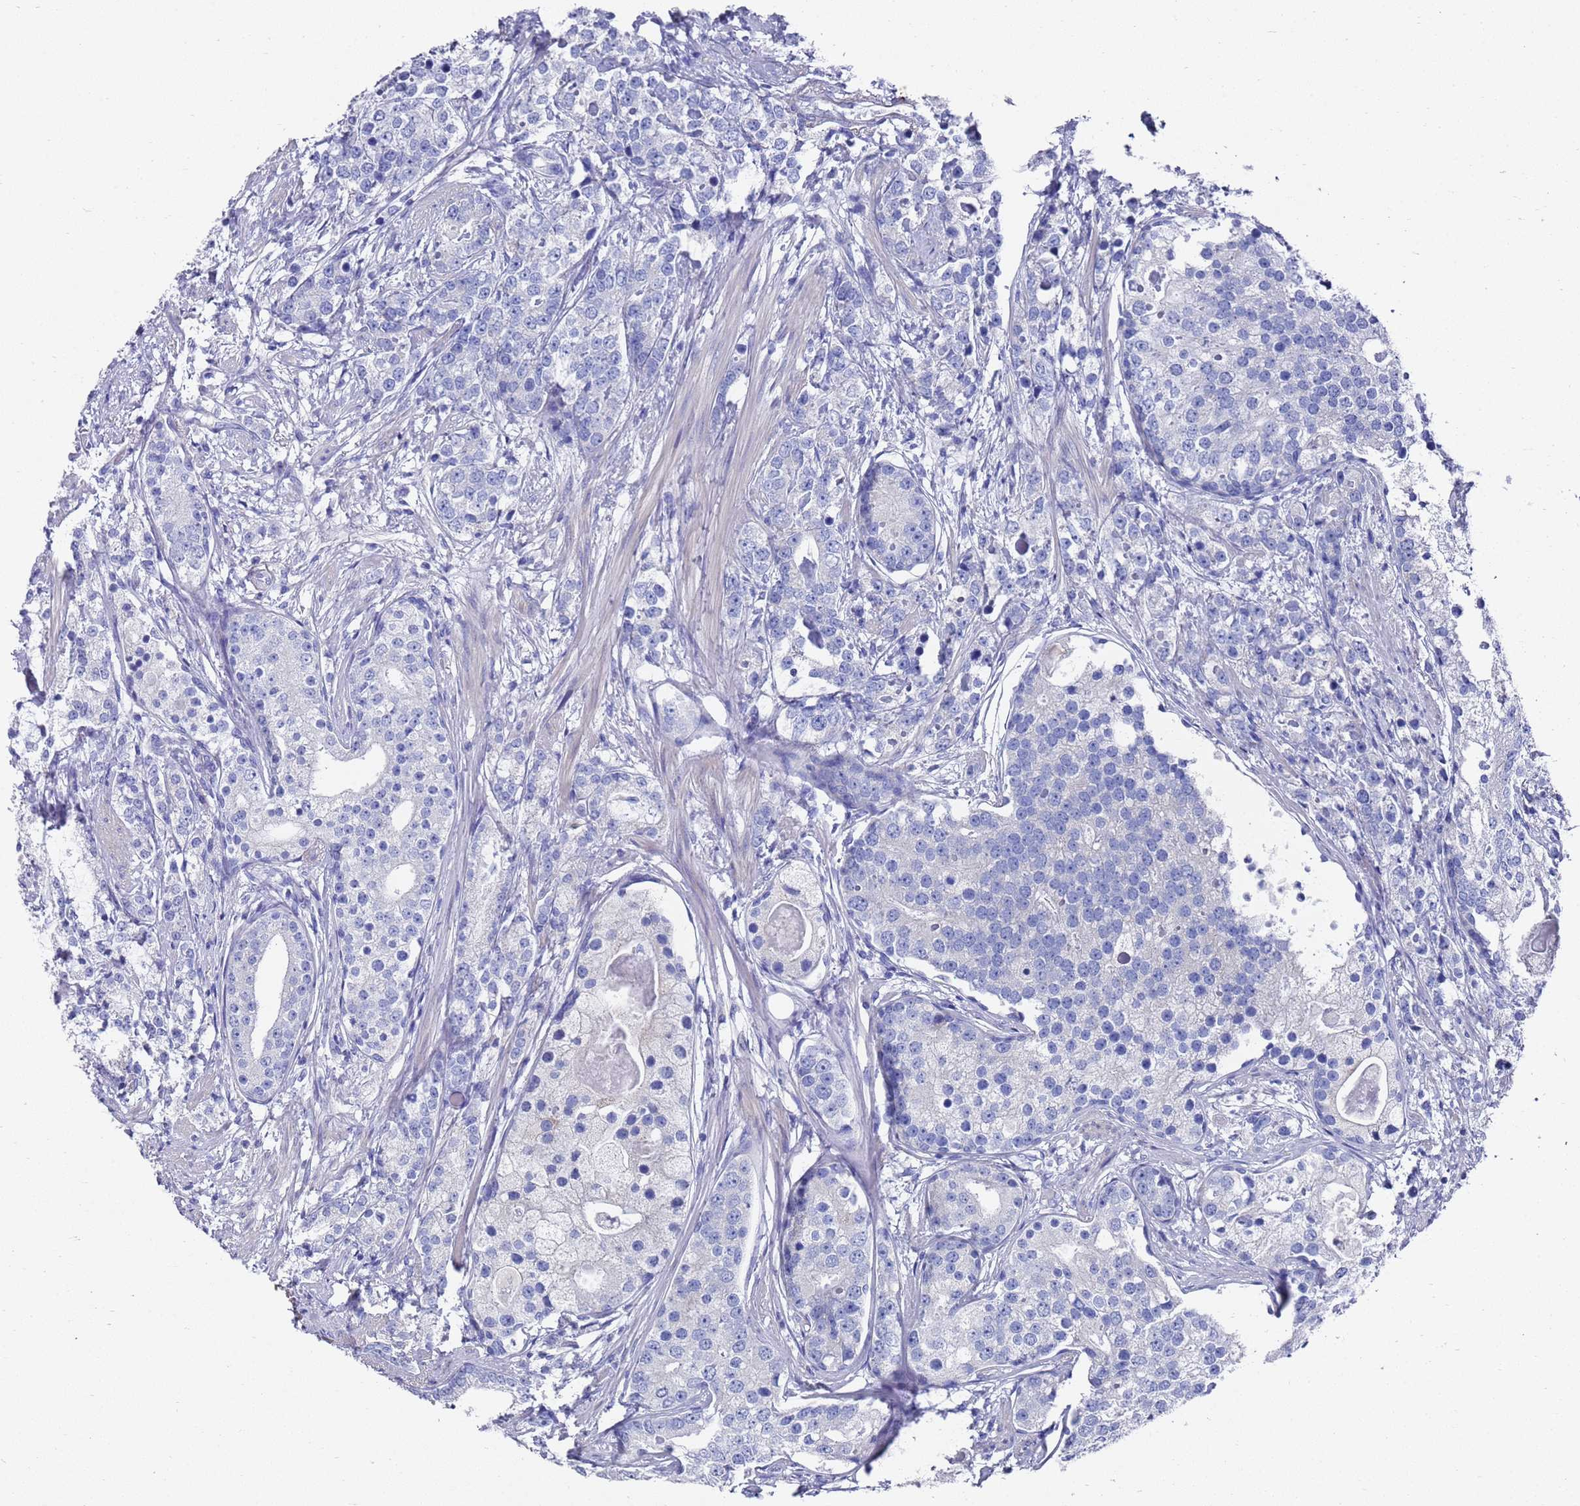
{"staining": {"intensity": "negative", "quantity": "none", "location": "none"}, "tissue": "prostate cancer", "cell_type": "Tumor cells", "image_type": "cancer", "snomed": [{"axis": "morphology", "description": "Adenocarcinoma, High grade"}, {"axis": "topography", "description": "Prostate"}], "caption": "A high-resolution histopathology image shows immunohistochemistry staining of high-grade adenocarcinoma (prostate), which demonstrates no significant positivity in tumor cells. (DAB (3,3'-diaminobenzidine) immunohistochemistry (IHC) with hematoxylin counter stain).", "gene": "SCAPER", "patient": {"sex": "male", "age": 69}}